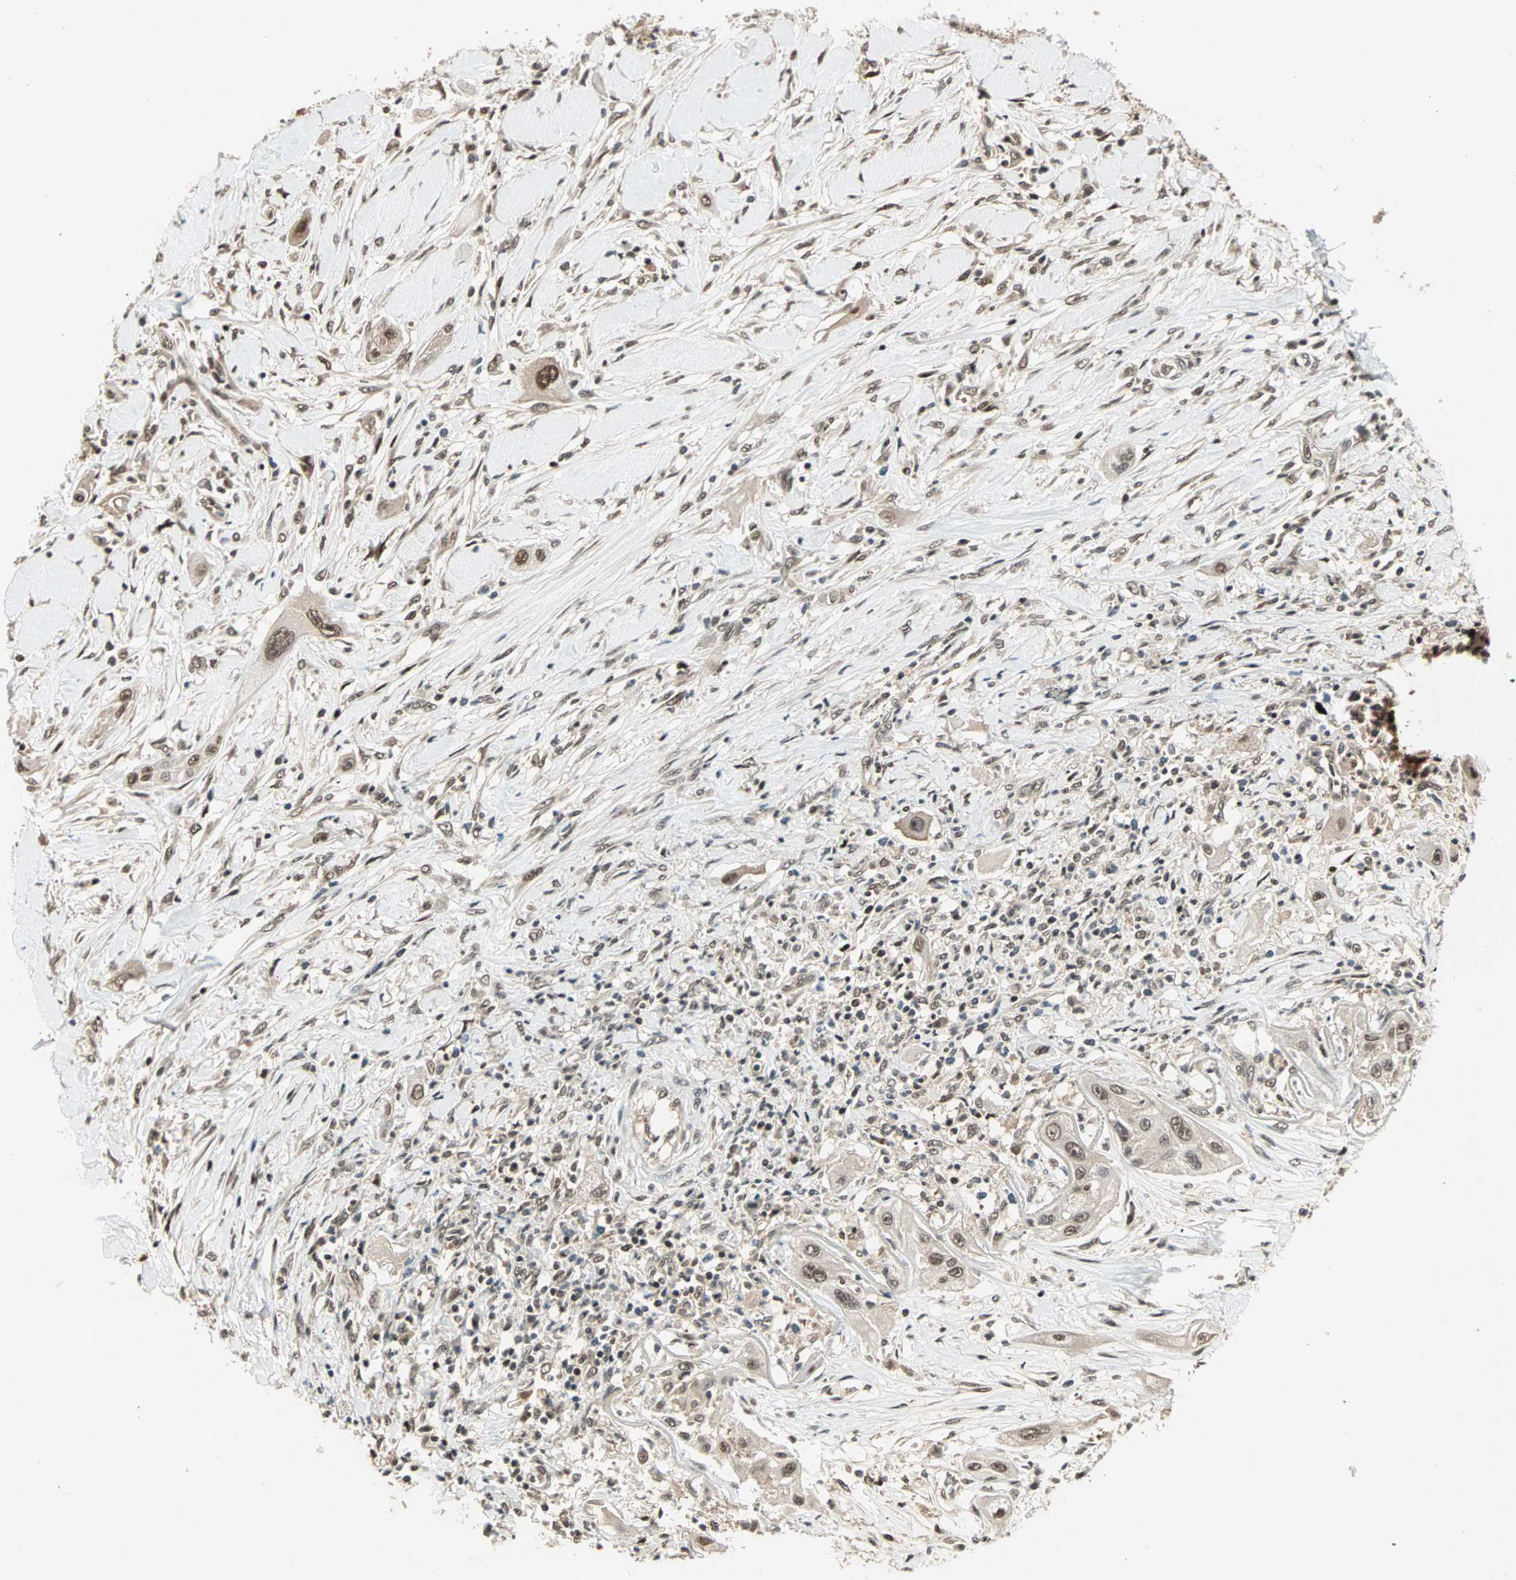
{"staining": {"intensity": "moderate", "quantity": ">75%", "location": "nuclear"}, "tissue": "lung cancer", "cell_type": "Tumor cells", "image_type": "cancer", "snomed": [{"axis": "morphology", "description": "Squamous cell carcinoma, NOS"}, {"axis": "topography", "description": "Lung"}], "caption": "Human lung cancer (squamous cell carcinoma) stained with a protein marker demonstrates moderate staining in tumor cells.", "gene": "ZNF701", "patient": {"sex": "female", "age": 47}}